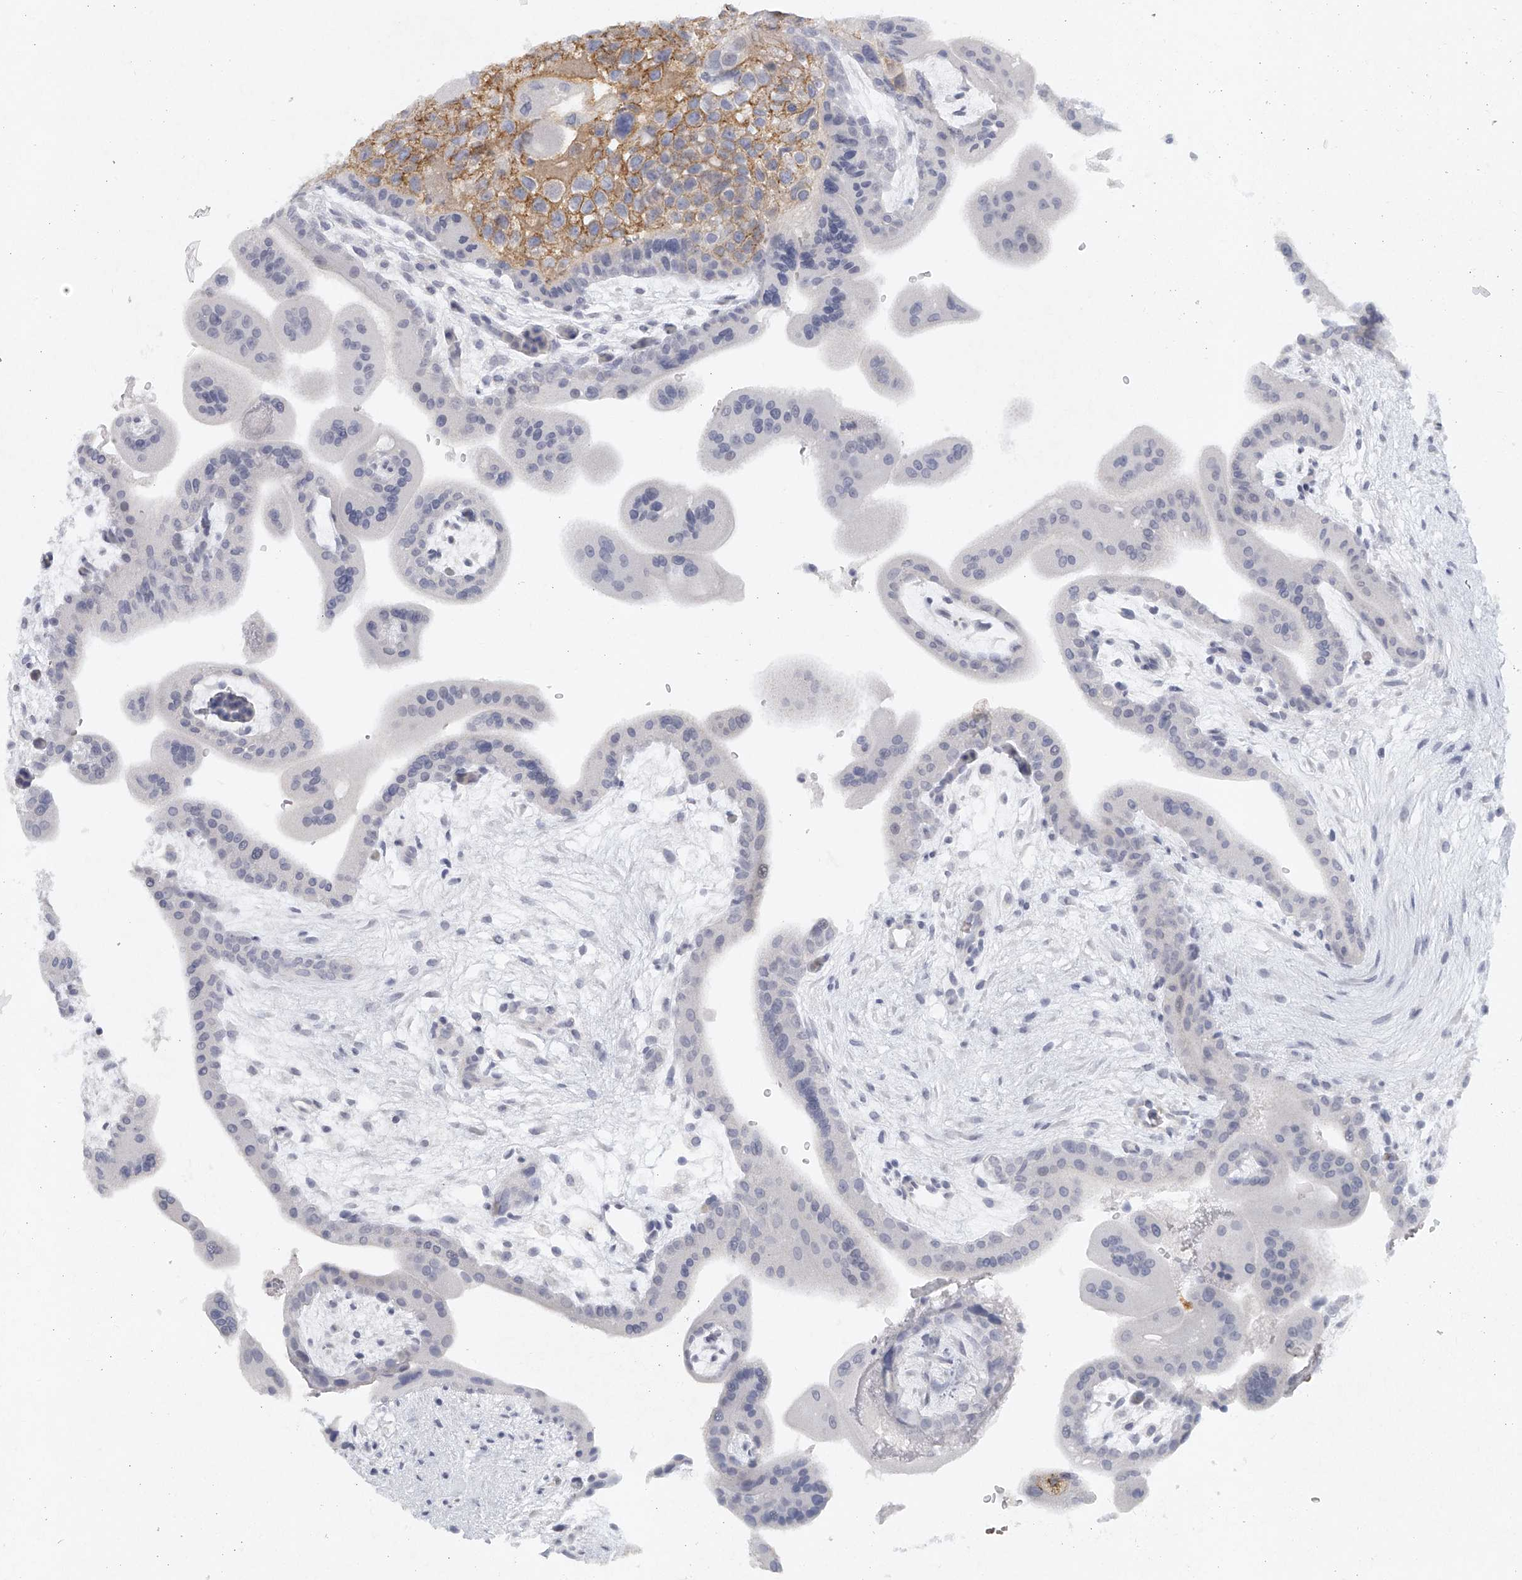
{"staining": {"intensity": "strong", "quantity": "<25%", "location": "cytoplasmic/membranous"}, "tissue": "placenta", "cell_type": "Trophoblastic cells", "image_type": "normal", "snomed": [{"axis": "morphology", "description": "Normal tissue, NOS"}, {"axis": "topography", "description": "Placenta"}], "caption": "High-magnification brightfield microscopy of normal placenta stained with DAB (3,3'-diaminobenzidine) (brown) and counterstained with hematoxylin (blue). trophoblastic cells exhibit strong cytoplasmic/membranous staining is seen in approximately<25% of cells.", "gene": "FAT2", "patient": {"sex": "female", "age": 35}}